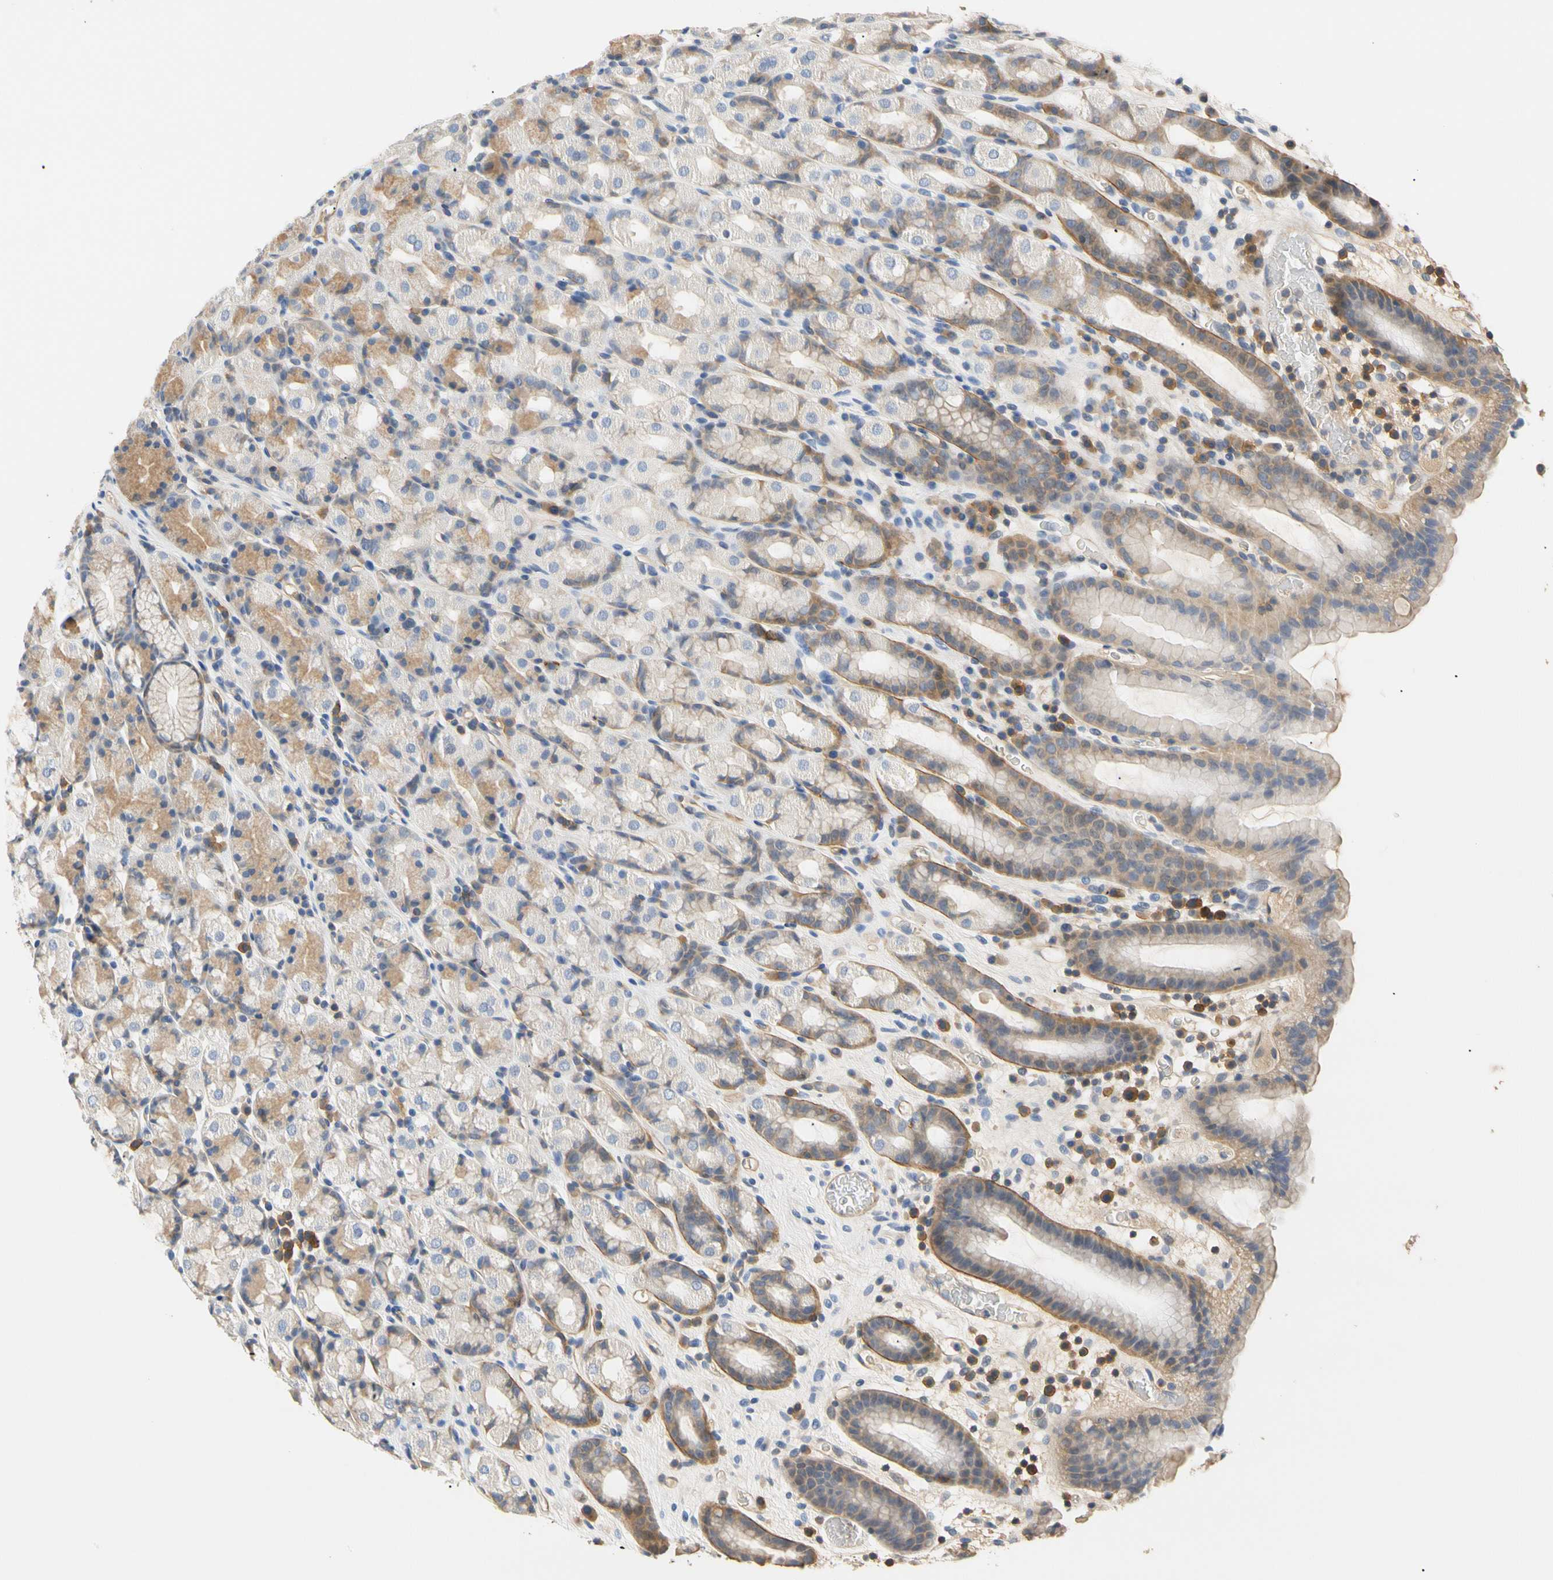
{"staining": {"intensity": "moderate", "quantity": "<25%", "location": "cytoplasmic/membranous"}, "tissue": "stomach", "cell_type": "Glandular cells", "image_type": "normal", "snomed": [{"axis": "morphology", "description": "Normal tissue, NOS"}, {"axis": "topography", "description": "Stomach, upper"}], "caption": "Immunohistochemistry (IHC) image of benign stomach: human stomach stained using immunohistochemistry (IHC) displays low levels of moderate protein expression localized specifically in the cytoplasmic/membranous of glandular cells, appearing as a cytoplasmic/membranous brown color.", "gene": "TNFRSF18", "patient": {"sex": "male", "age": 68}}